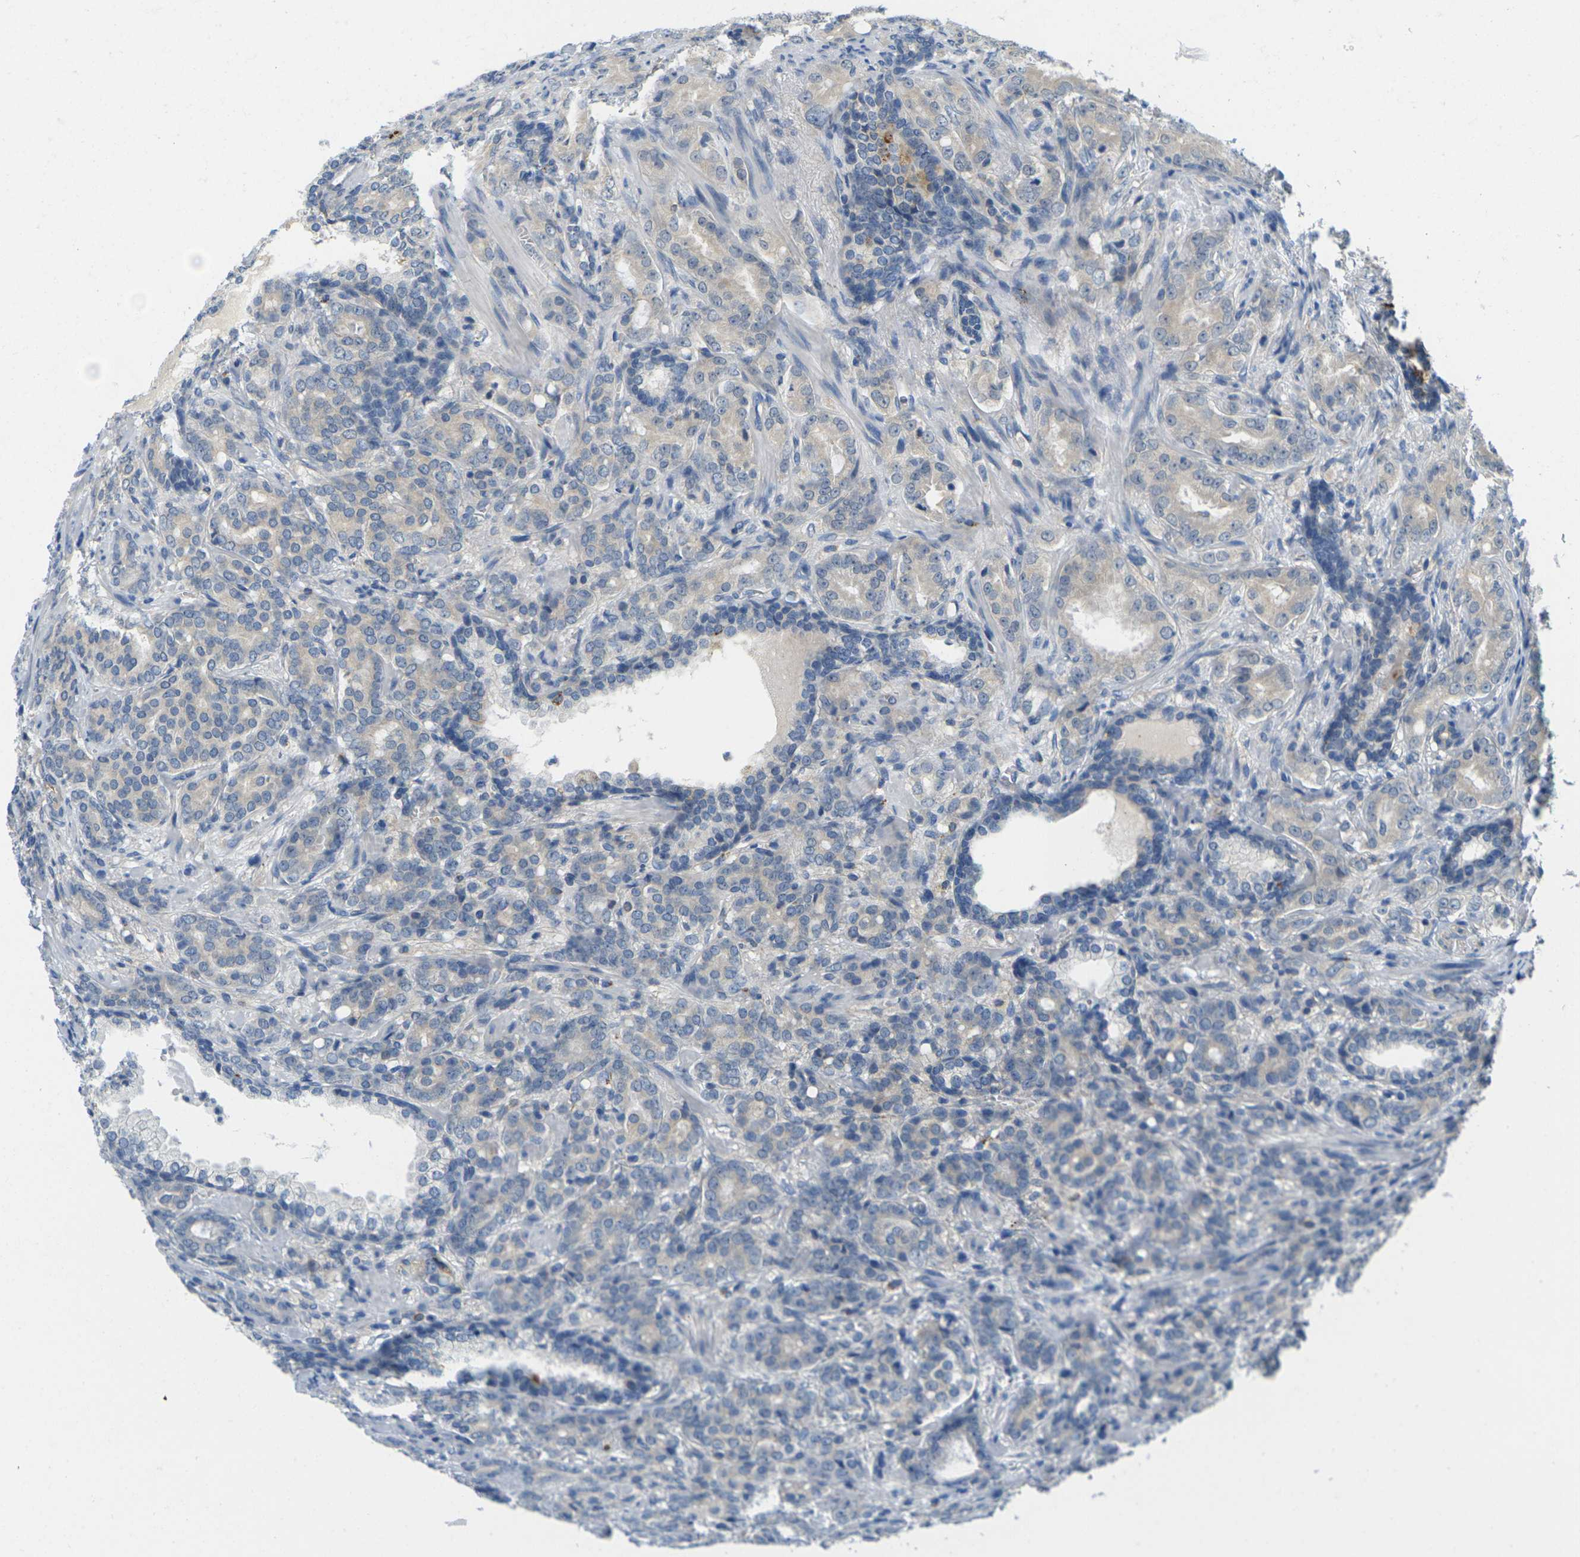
{"staining": {"intensity": "negative", "quantity": "none", "location": "none"}, "tissue": "prostate cancer", "cell_type": "Tumor cells", "image_type": "cancer", "snomed": [{"axis": "morphology", "description": "Adenocarcinoma, High grade"}, {"axis": "topography", "description": "Prostate"}], "caption": "This is an IHC histopathology image of human prostate cancer. There is no positivity in tumor cells.", "gene": "CYP2C8", "patient": {"sex": "male", "age": 64}}